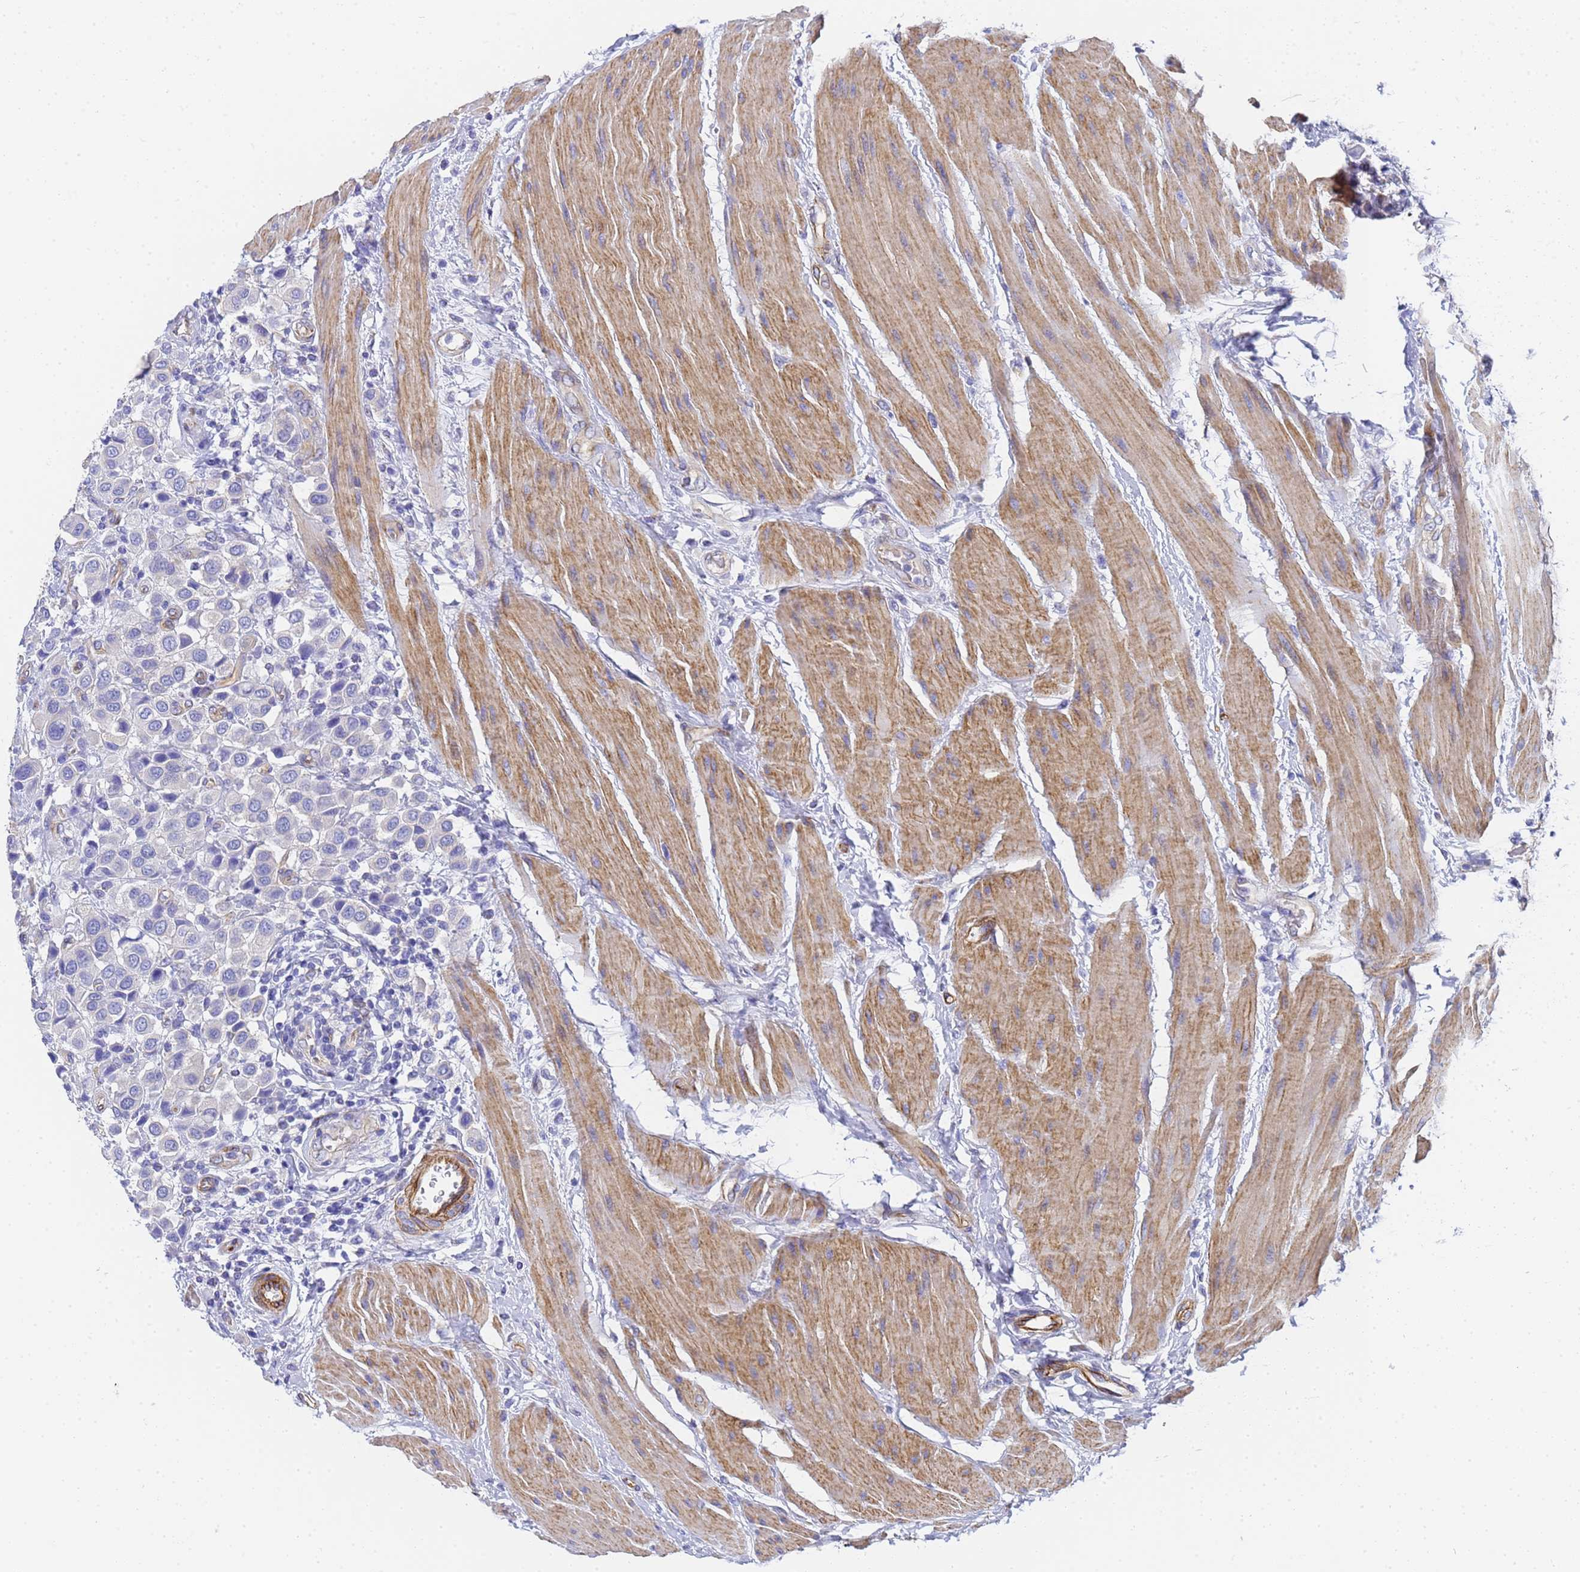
{"staining": {"intensity": "negative", "quantity": "none", "location": "none"}, "tissue": "urothelial cancer", "cell_type": "Tumor cells", "image_type": "cancer", "snomed": [{"axis": "morphology", "description": "Urothelial carcinoma, High grade"}, {"axis": "topography", "description": "Urinary bladder"}], "caption": "Tumor cells show no significant protein staining in urothelial cancer.", "gene": "TUBB1", "patient": {"sex": "male", "age": 50}}